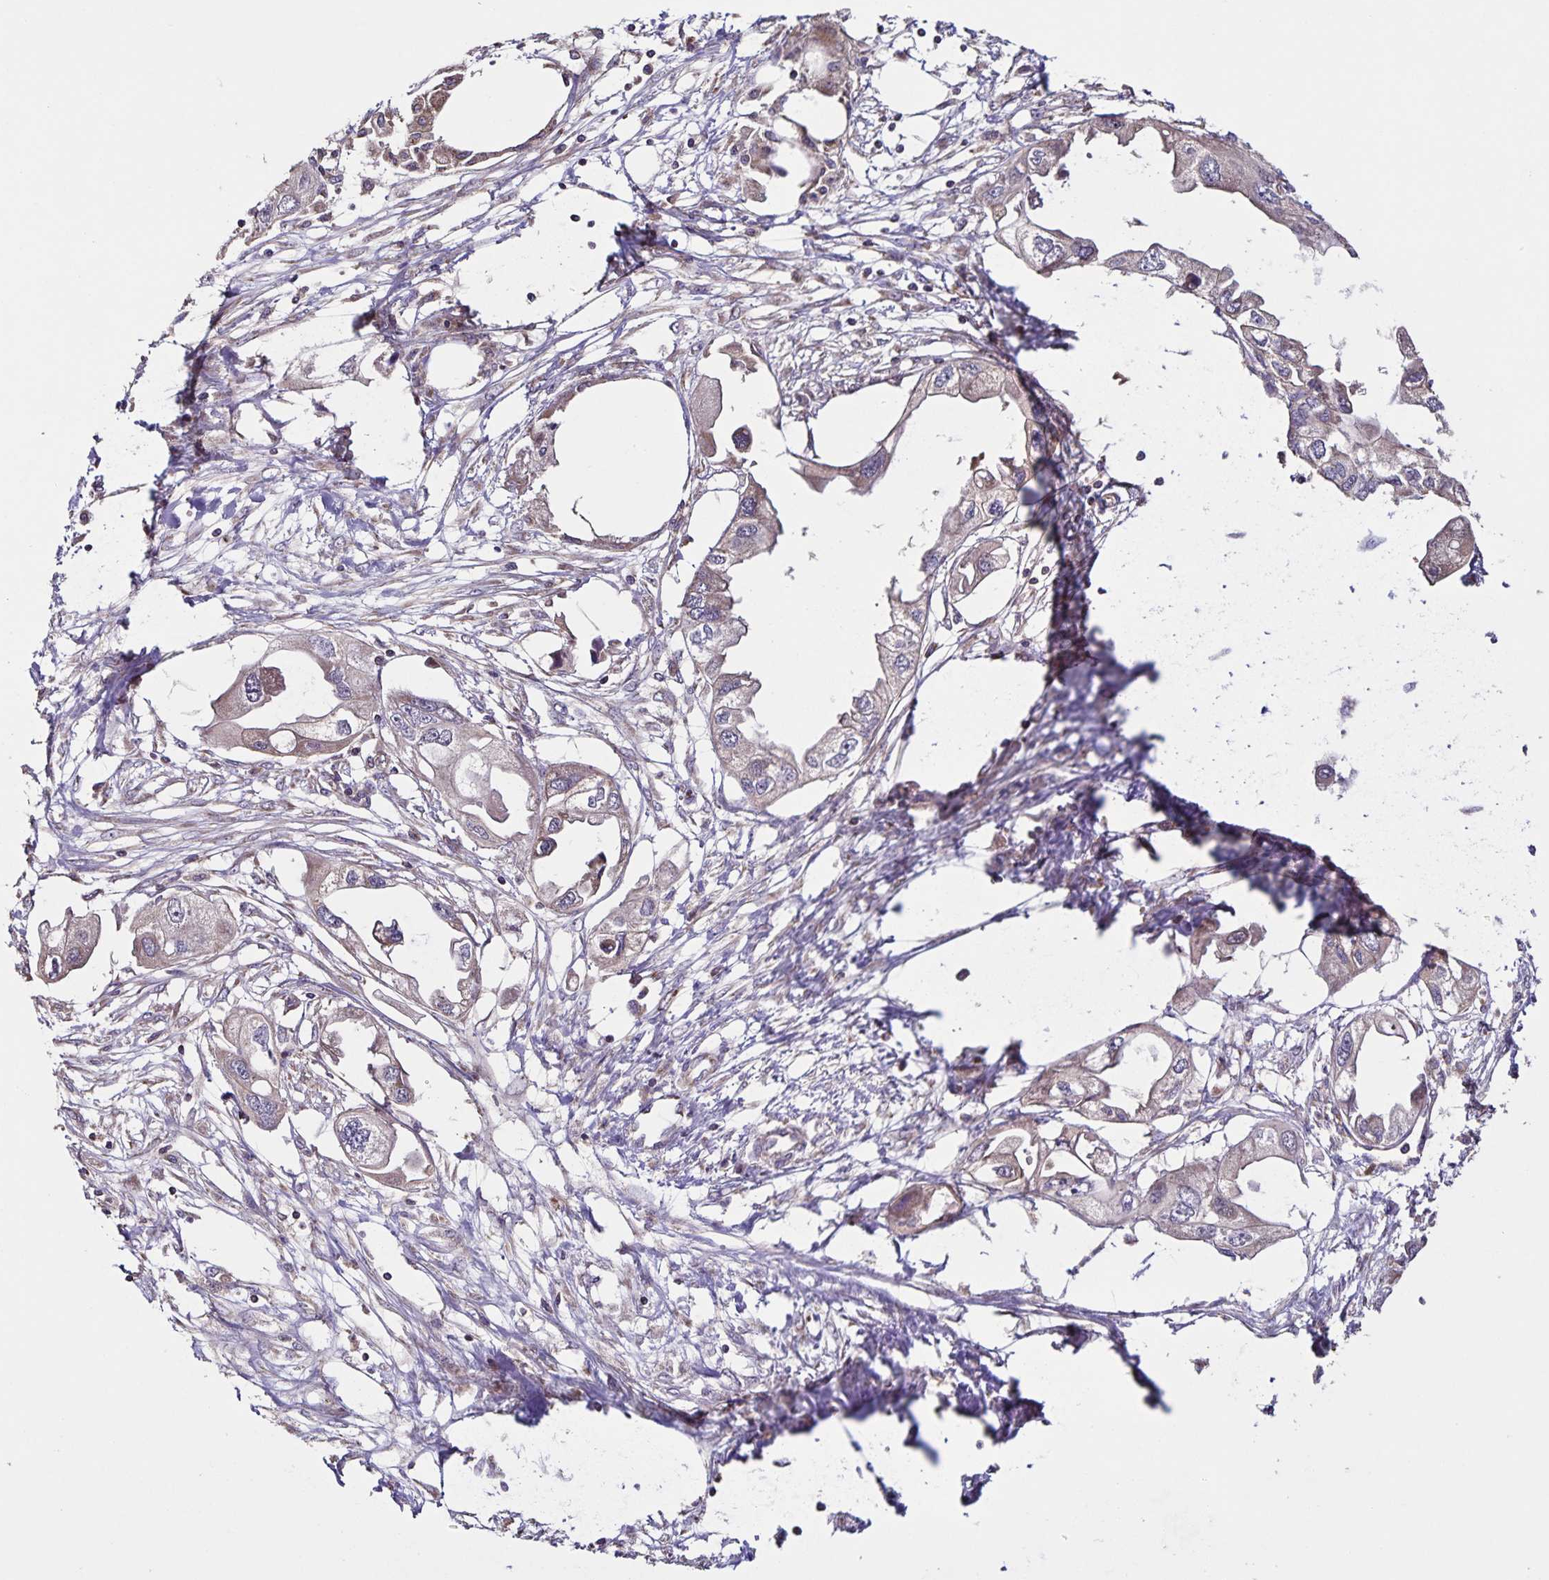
{"staining": {"intensity": "weak", "quantity": "25%-75%", "location": "cytoplasmic/membranous"}, "tissue": "endometrial cancer", "cell_type": "Tumor cells", "image_type": "cancer", "snomed": [{"axis": "morphology", "description": "Adenocarcinoma, NOS"}, {"axis": "morphology", "description": "Adenocarcinoma, metastatic, NOS"}, {"axis": "topography", "description": "Adipose tissue"}, {"axis": "topography", "description": "Endometrium"}], "caption": "Protein expression analysis of human endometrial metastatic adenocarcinoma reveals weak cytoplasmic/membranous staining in approximately 25%-75% of tumor cells.", "gene": "MAN1A1", "patient": {"sex": "female", "age": 67}}